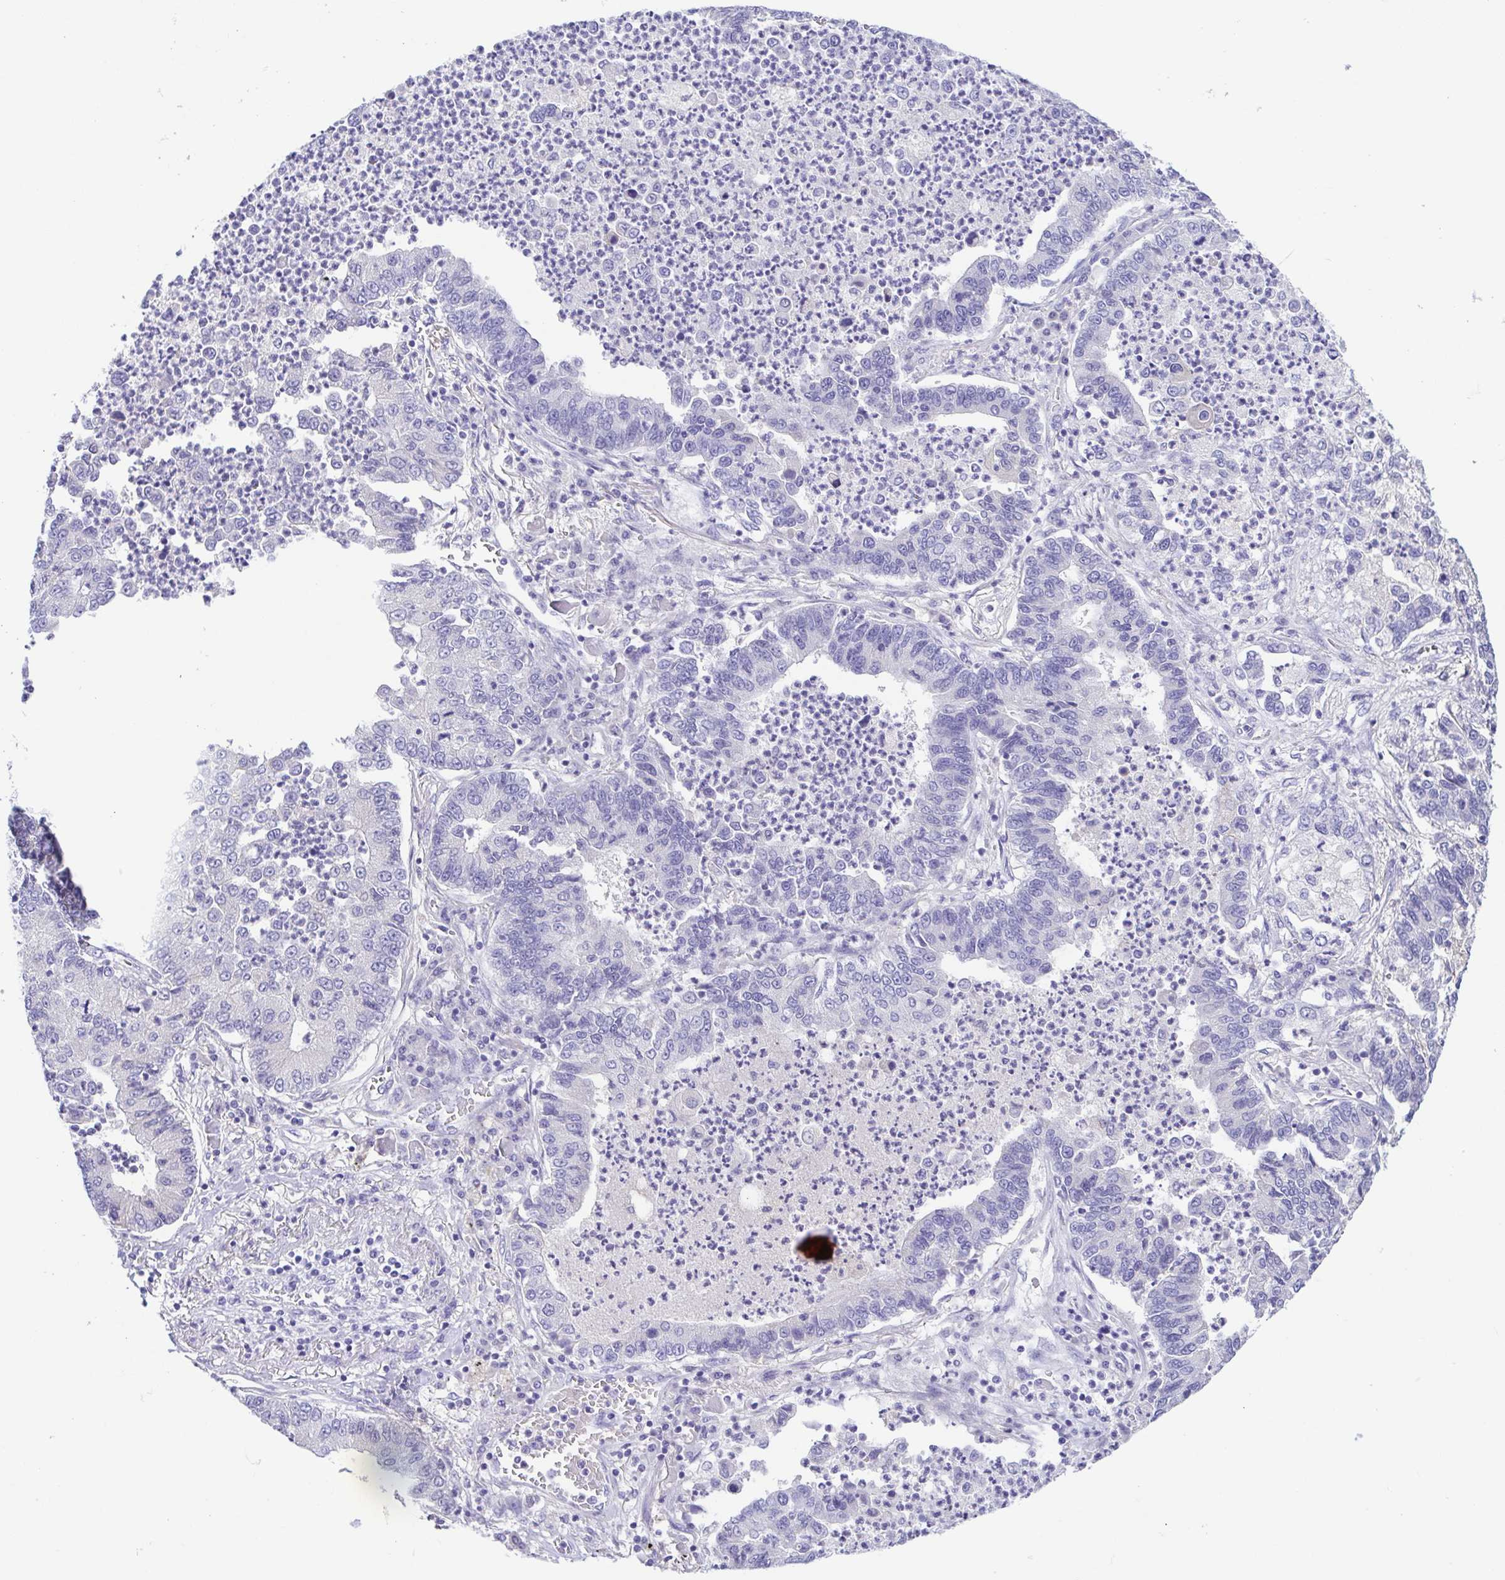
{"staining": {"intensity": "negative", "quantity": "none", "location": "none"}, "tissue": "lung cancer", "cell_type": "Tumor cells", "image_type": "cancer", "snomed": [{"axis": "morphology", "description": "Adenocarcinoma, NOS"}, {"axis": "topography", "description": "Lung"}], "caption": "DAB (3,3'-diaminobenzidine) immunohistochemical staining of human lung cancer (adenocarcinoma) displays no significant expression in tumor cells.", "gene": "A1BG", "patient": {"sex": "female", "age": 57}}